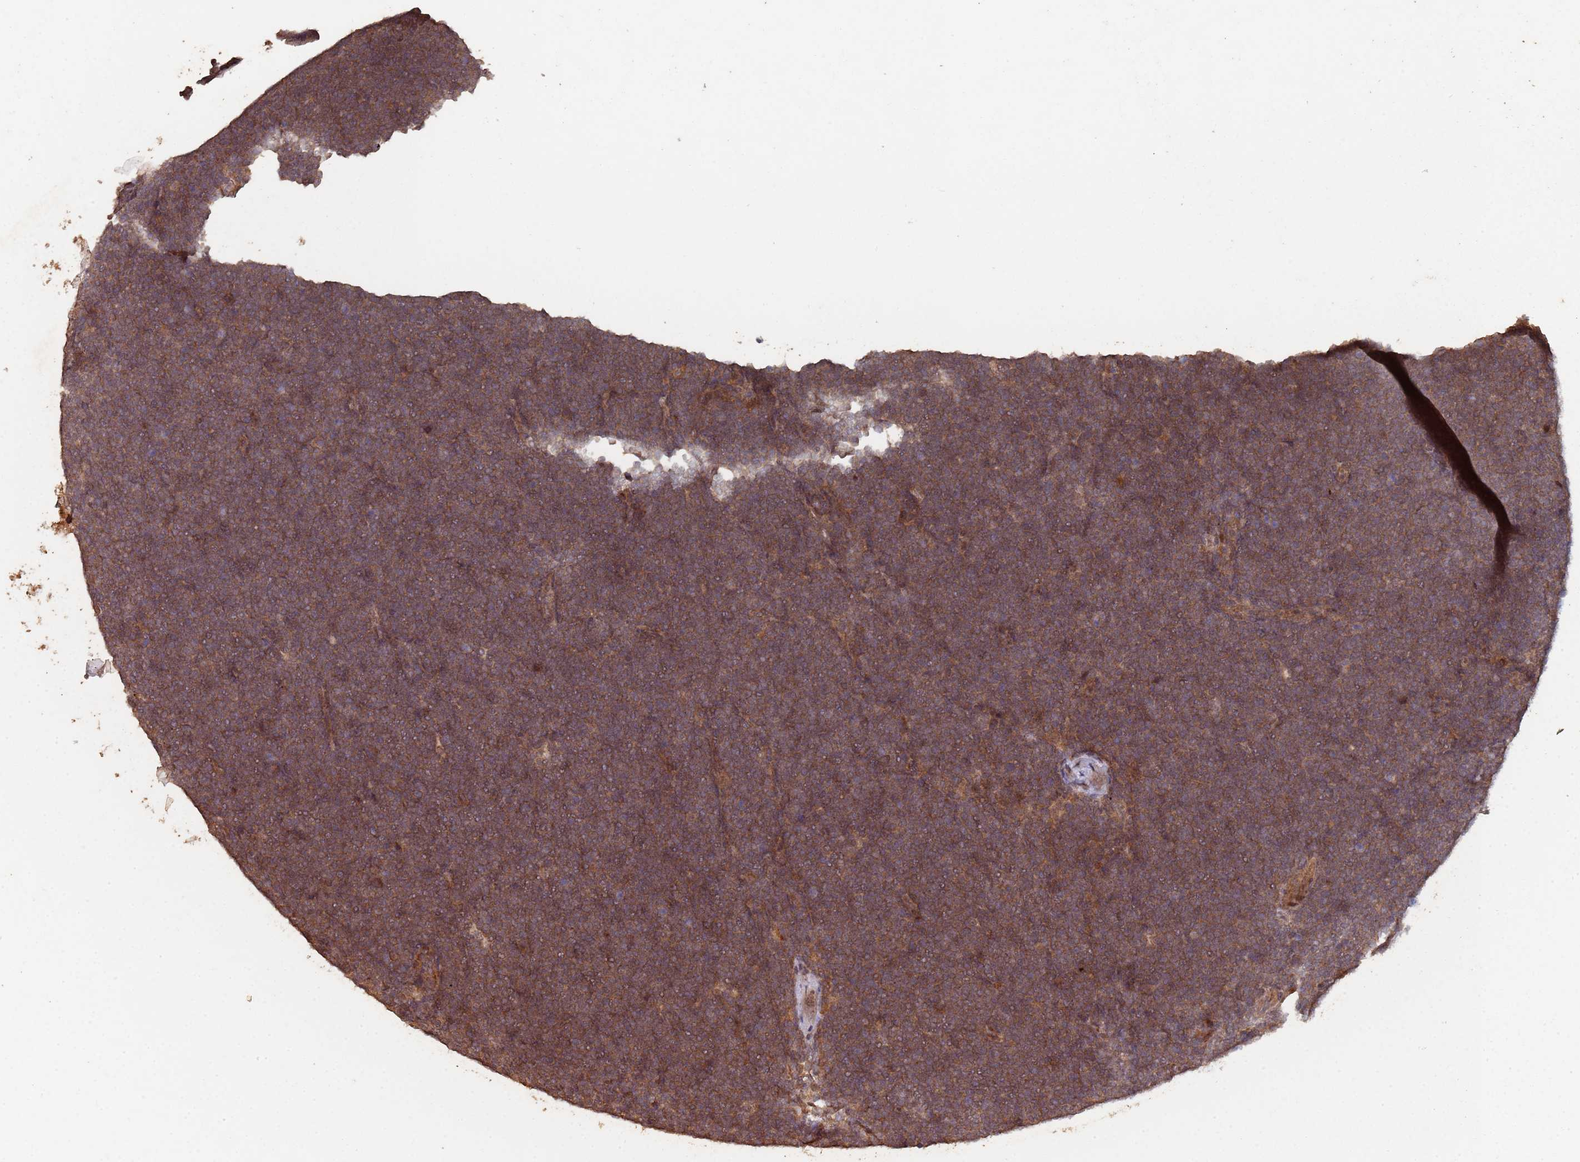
{"staining": {"intensity": "moderate", "quantity": ">75%", "location": "cytoplasmic/membranous"}, "tissue": "lymphoma", "cell_type": "Tumor cells", "image_type": "cancer", "snomed": [{"axis": "morphology", "description": "Malignant lymphoma, non-Hodgkin's type, High grade"}, {"axis": "topography", "description": "Lymph node"}], "caption": "A medium amount of moderate cytoplasmic/membranous positivity is identified in about >75% of tumor cells in lymphoma tissue.", "gene": "FRAT1", "patient": {"sex": "male", "age": 13}}